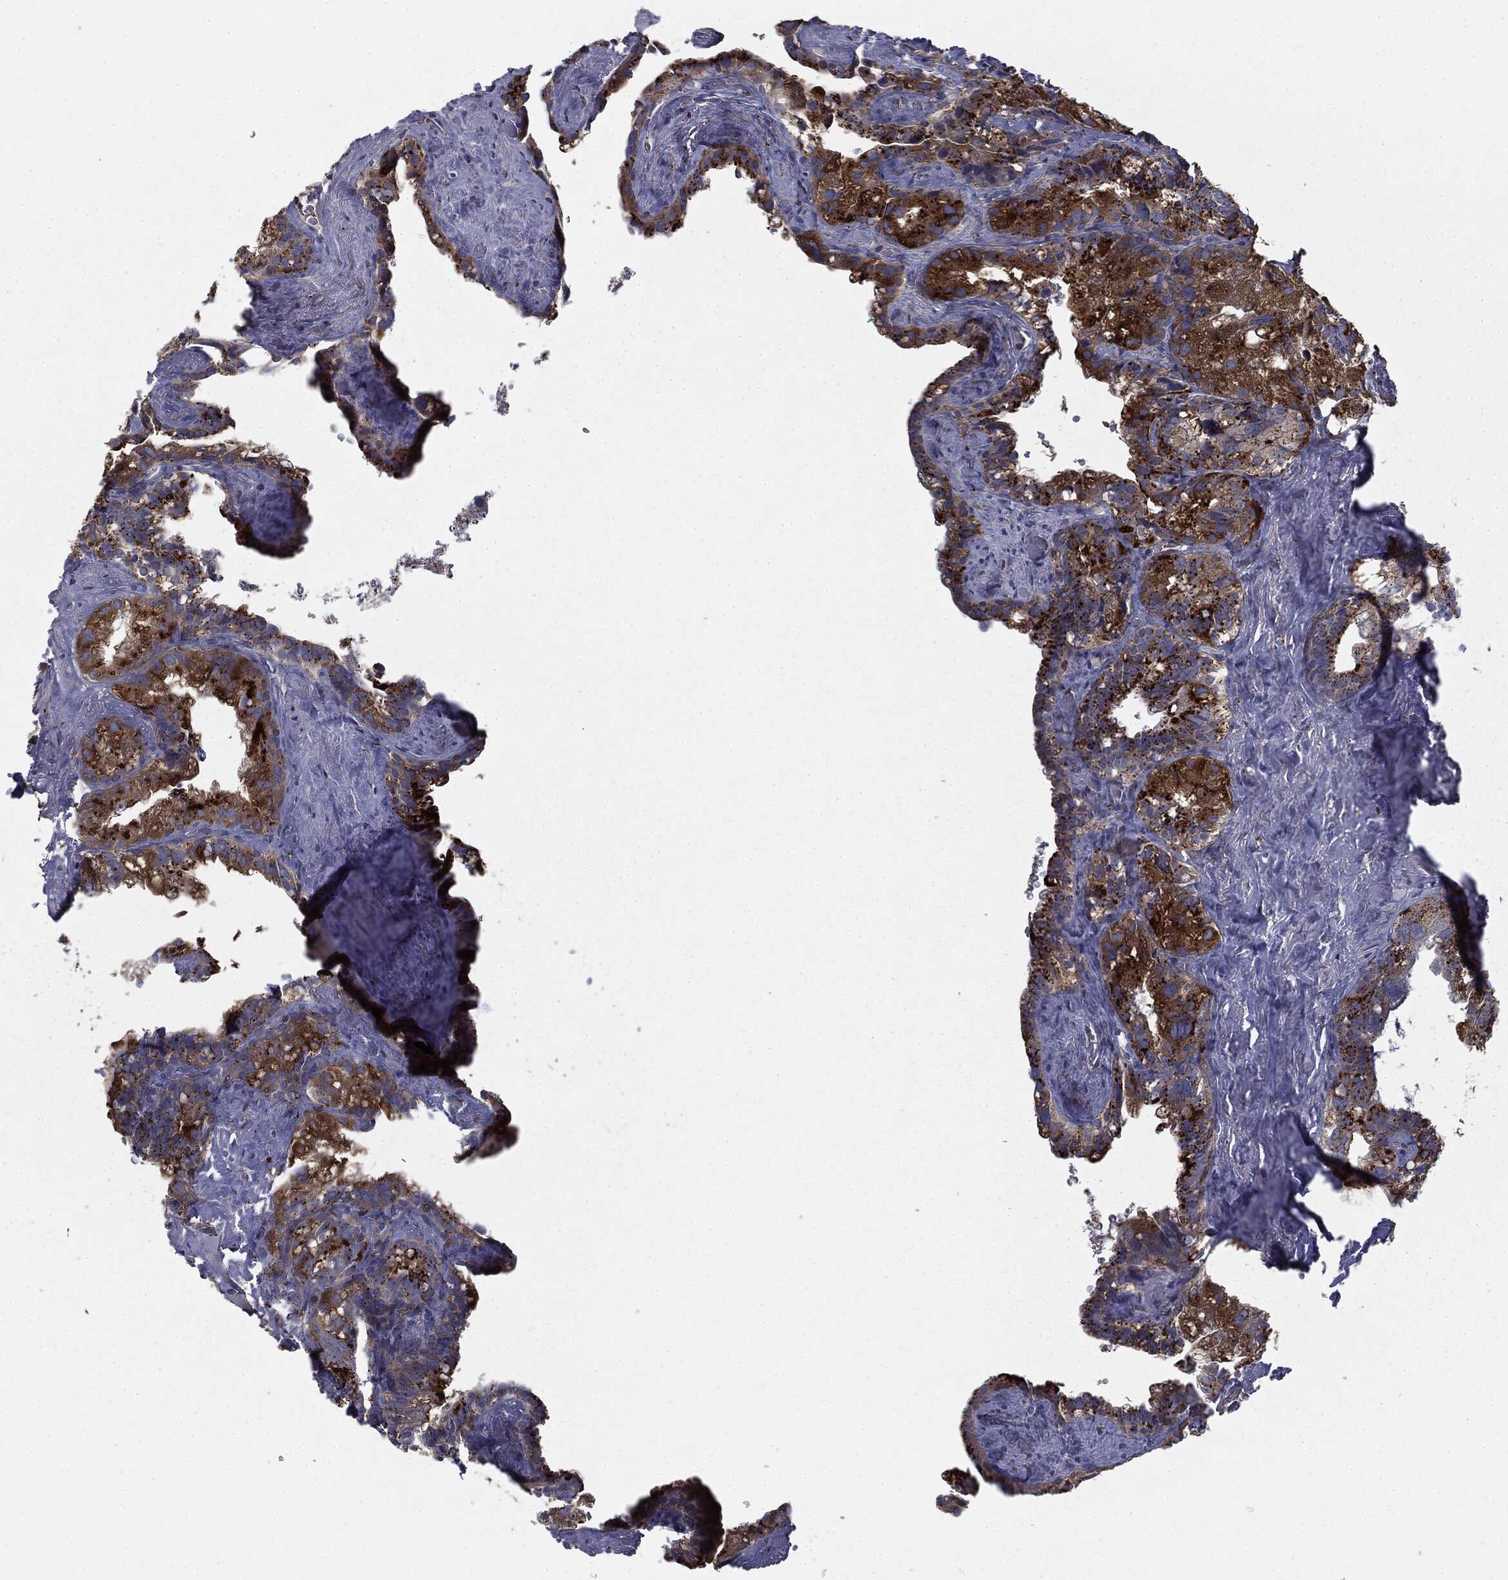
{"staining": {"intensity": "strong", "quantity": ">75%", "location": "cytoplasmic/membranous"}, "tissue": "seminal vesicle", "cell_type": "Glandular cells", "image_type": "normal", "snomed": [{"axis": "morphology", "description": "Normal tissue, NOS"}, {"axis": "topography", "description": "Seminal veicle"}], "caption": "This photomicrograph exhibits IHC staining of benign seminal vesicle, with high strong cytoplasmic/membranous positivity in about >75% of glandular cells.", "gene": "CTSA", "patient": {"sex": "male", "age": 72}}